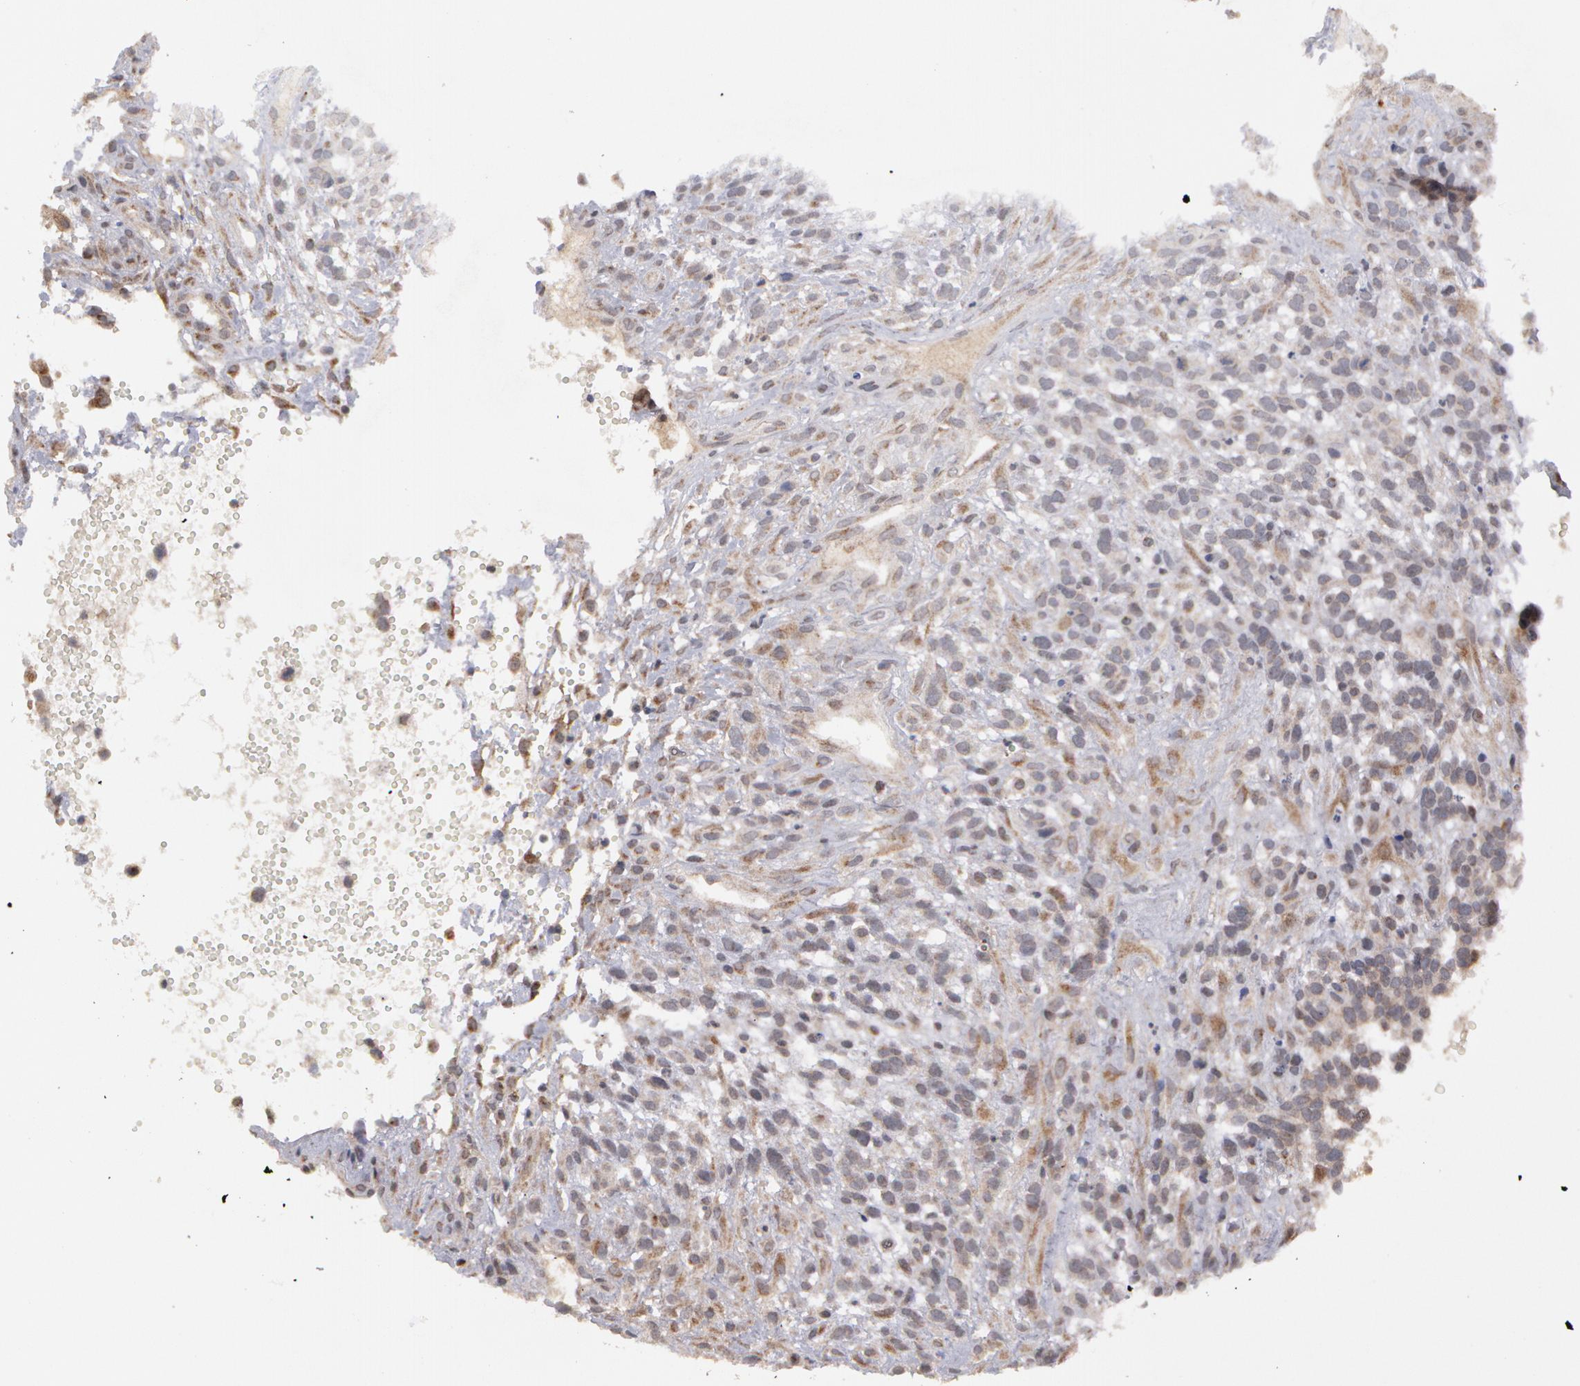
{"staining": {"intensity": "negative", "quantity": "none", "location": "none"}, "tissue": "glioma", "cell_type": "Tumor cells", "image_type": "cancer", "snomed": [{"axis": "morphology", "description": "Glioma, malignant, High grade"}, {"axis": "topography", "description": "Brain"}], "caption": "An immunohistochemistry histopathology image of high-grade glioma (malignant) is shown. There is no staining in tumor cells of high-grade glioma (malignant). The staining was performed using DAB to visualize the protein expression in brown, while the nuclei were stained in blue with hematoxylin (Magnification: 20x).", "gene": "STX5", "patient": {"sex": "male", "age": 66}}